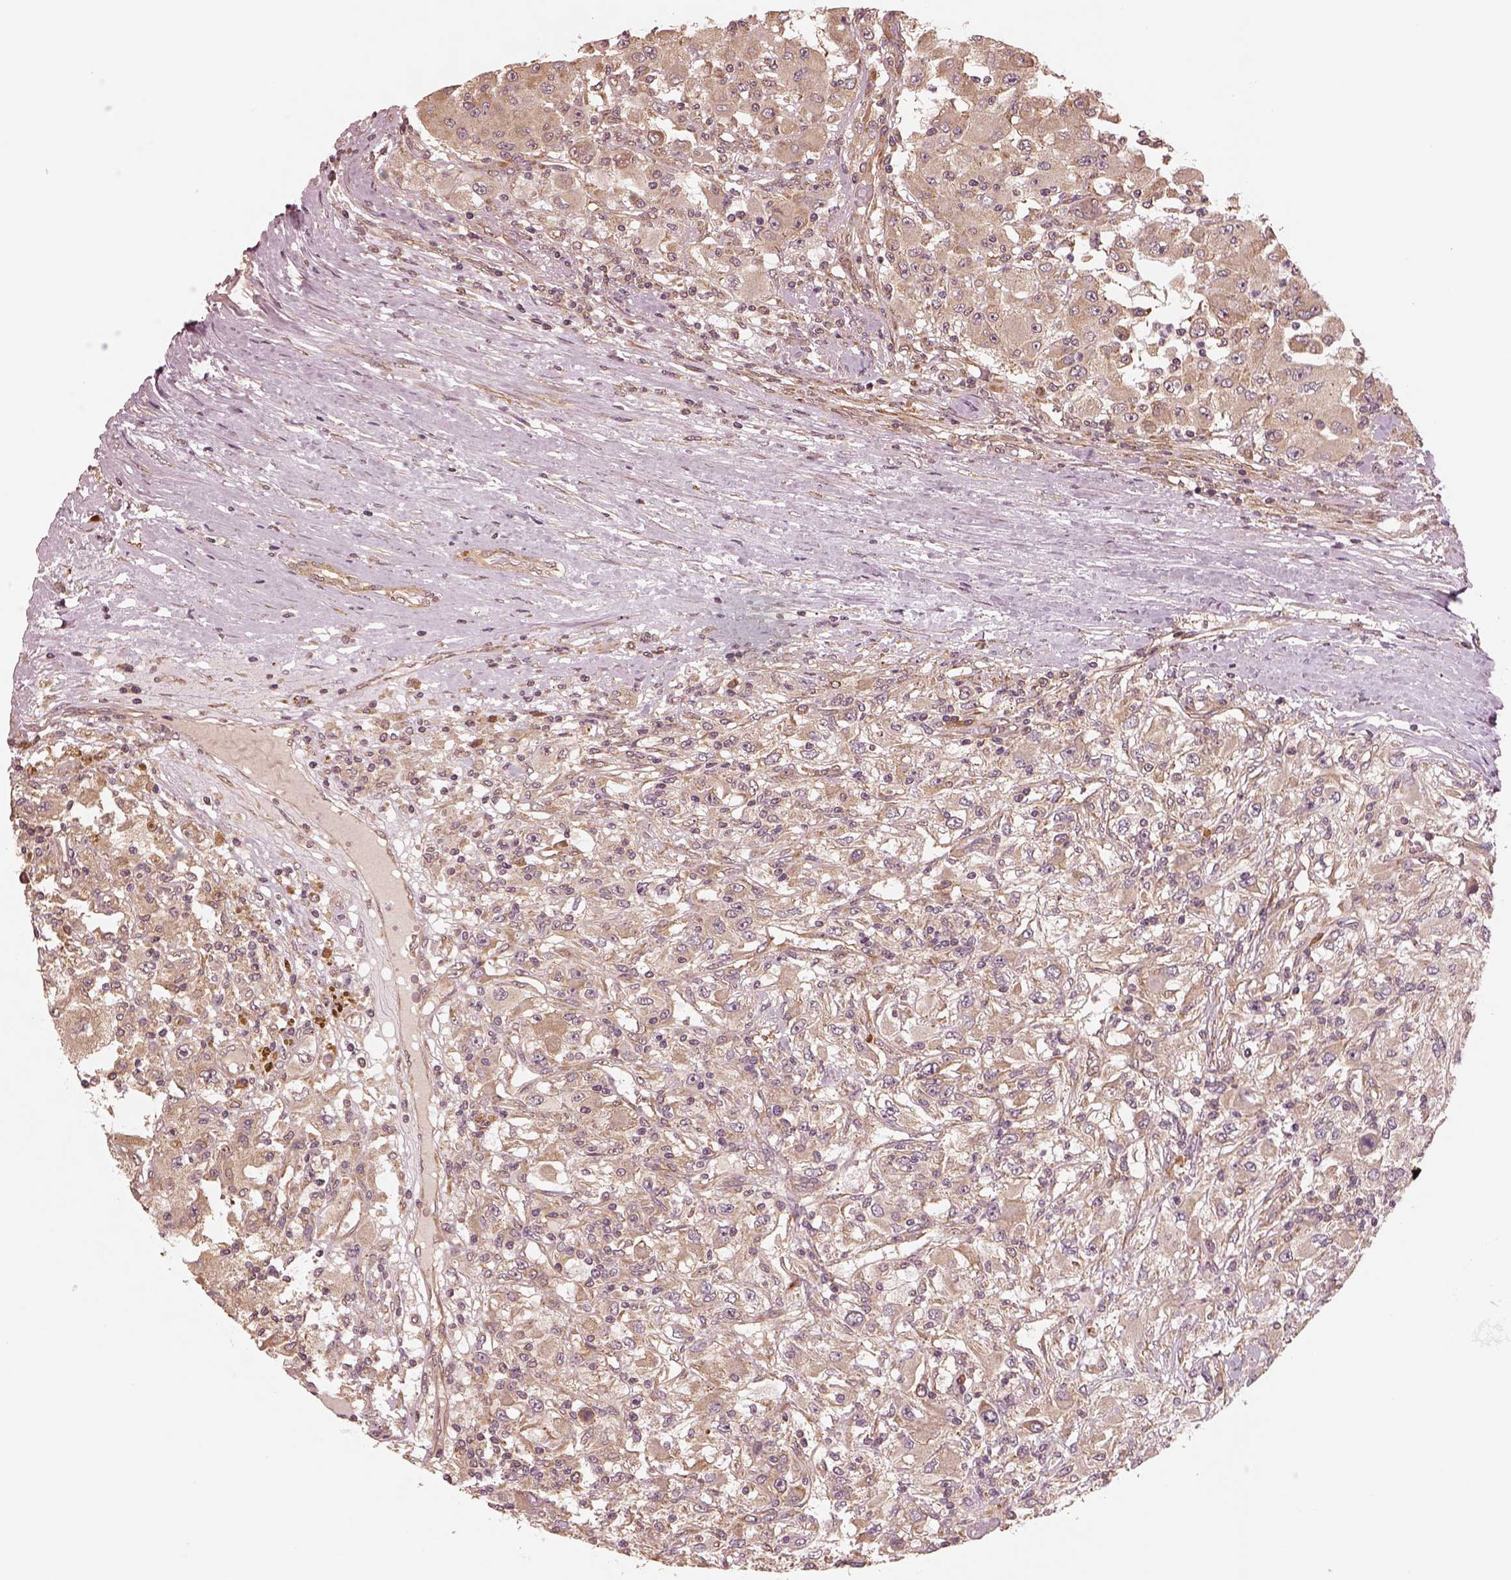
{"staining": {"intensity": "weak", "quantity": ">75%", "location": "cytoplasmic/membranous"}, "tissue": "renal cancer", "cell_type": "Tumor cells", "image_type": "cancer", "snomed": [{"axis": "morphology", "description": "Adenocarcinoma, NOS"}, {"axis": "topography", "description": "Kidney"}], "caption": "Protein staining of renal cancer (adenocarcinoma) tissue exhibits weak cytoplasmic/membranous staining in about >75% of tumor cells. The staining is performed using DAB brown chromogen to label protein expression. The nuclei are counter-stained blue using hematoxylin.", "gene": "RPS5", "patient": {"sex": "female", "age": 67}}